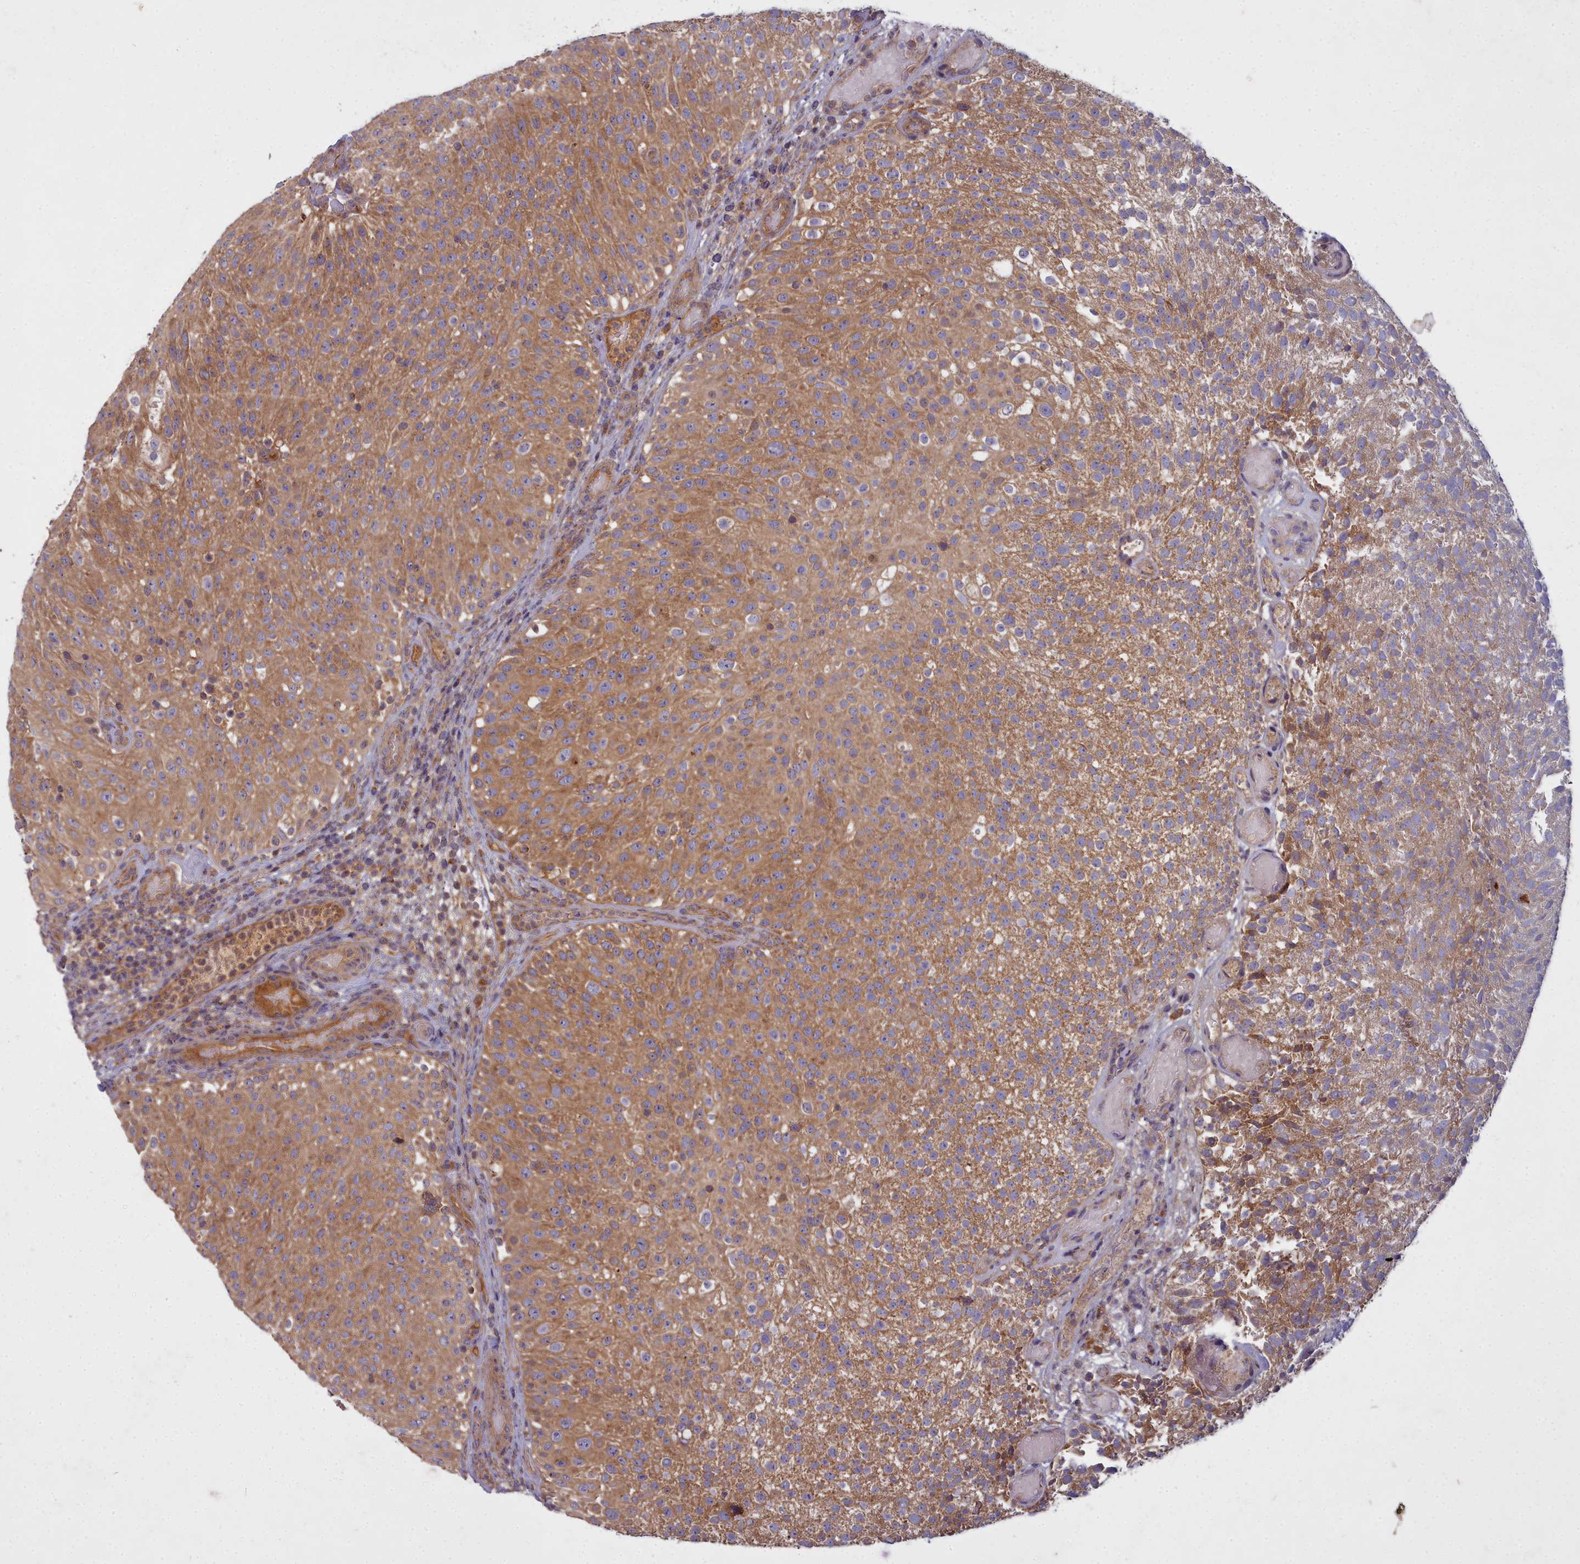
{"staining": {"intensity": "moderate", "quantity": ">75%", "location": "cytoplasmic/membranous"}, "tissue": "urothelial cancer", "cell_type": "Tumor cells", "image_type": "cancer", "snomed": [{"axis": "morphology", "description": "Urothelial carcinoma, Low grade"}, {"axis": "topography", "description": "Urinary bladder"}], "caption": "High-magnification brightfield microscopy of low-grade urothelial carcinoma stained with DAB (3,3'-diaminobenzidine) (brown) and counterstained with hematoxylin (blue). tumor cells exhibit moderate cytoplasmic/membranous positivity is present in approximately>75% of cells.", "gene": "CCDC167", "patient": {"sex": "male", "age": 78}}